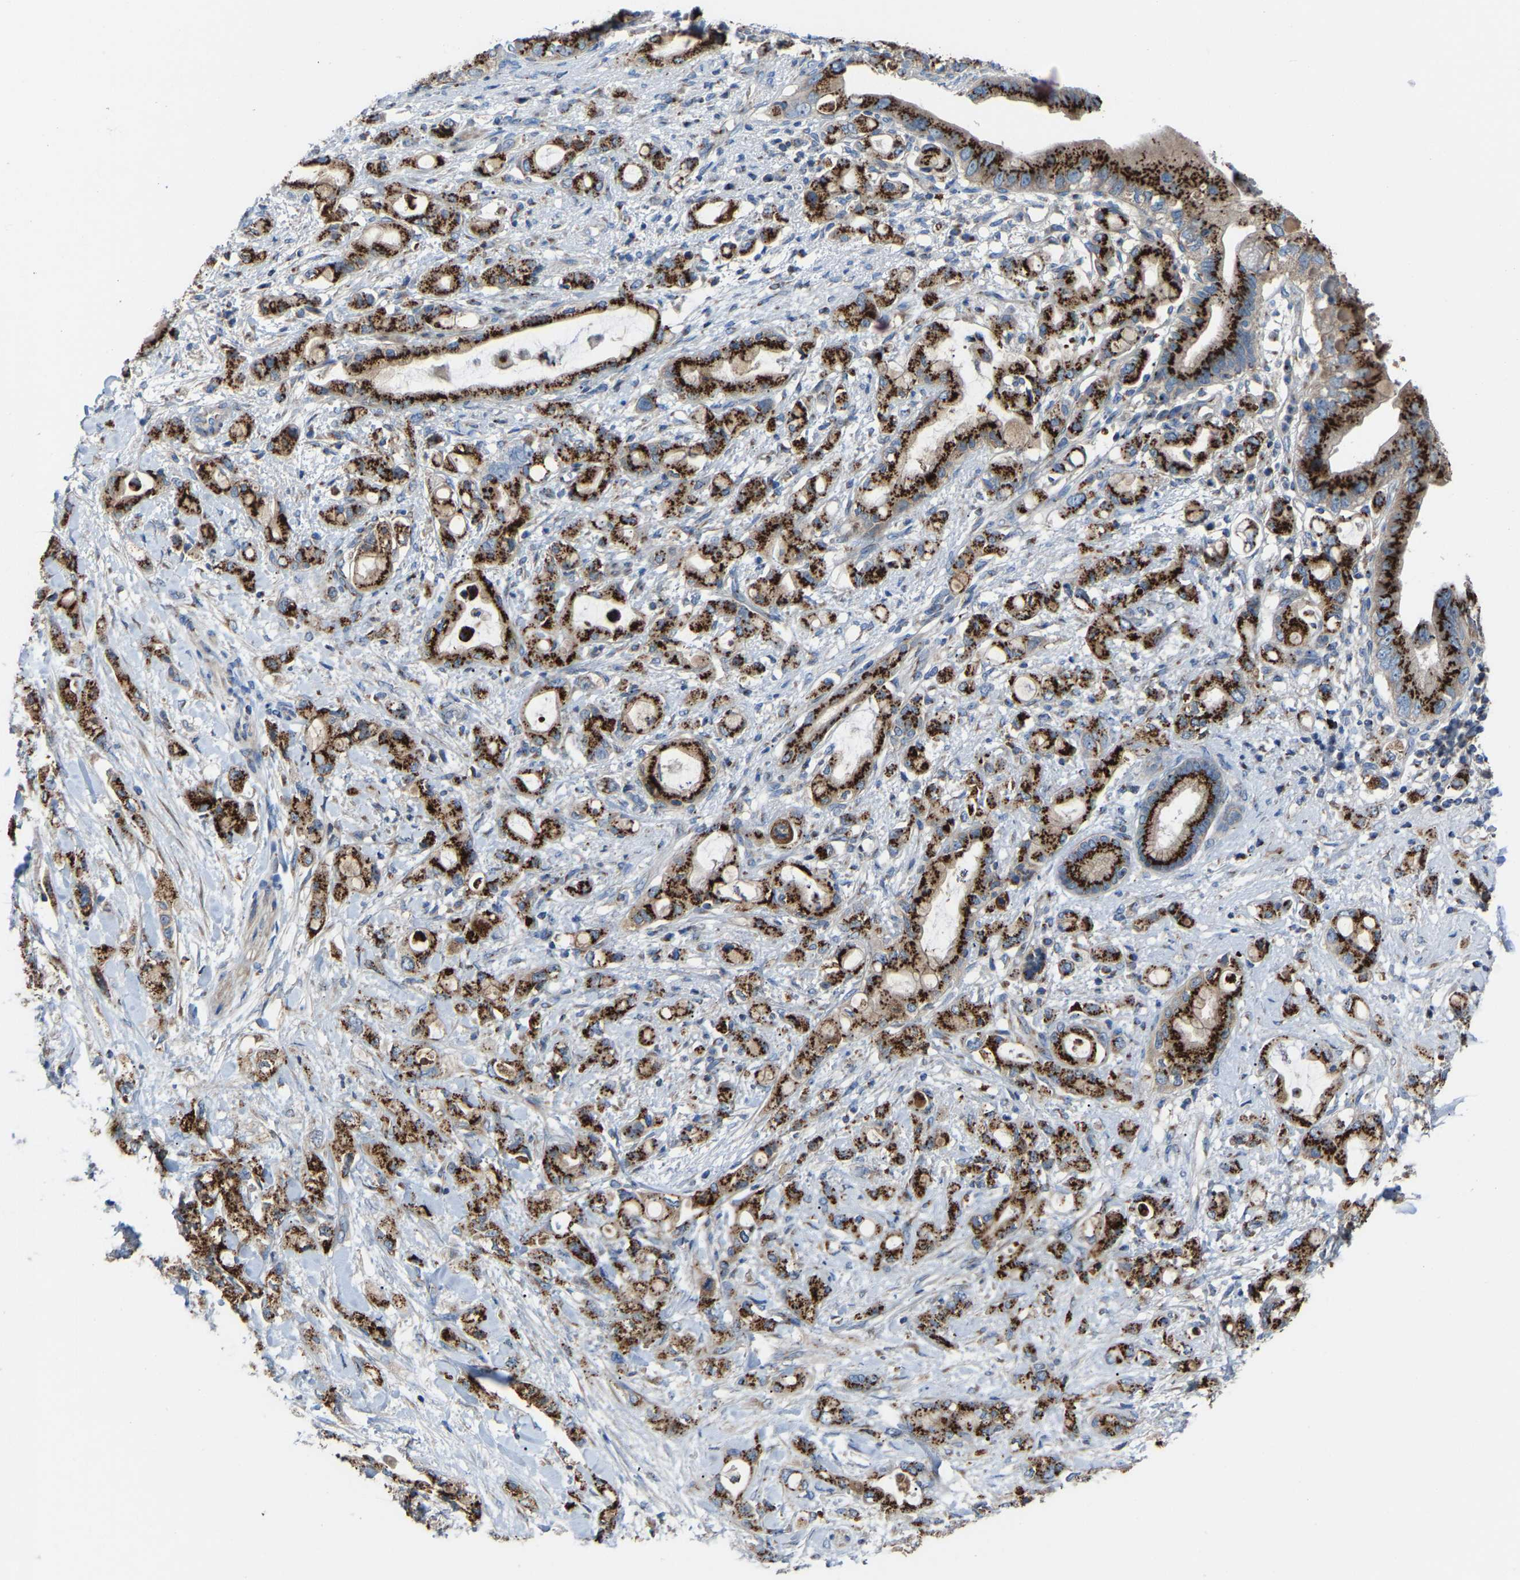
{"staining": {"intensity": "strong", "quantity": ">75%", "location": "cytoplasmic/membranous"}, "tissue": "pancreatic cancer", "cell_type": "Tumor cells", "image_type": "cancer", "snomed": [{"axis": "morphology", "description": "Adenocarcinoma, NOS"}, {"axis": "topography", "description": "Pancreas"}], "caption": "DAB immunohistochemical staining of adenocarcinoma (pancreatic) displays strong cytoplasmic/membranous protein staining in about >75% of tumor cells. (Stains: DAB (3,3'-diaminobenzidine) in brown, nuclei in blue, Microscopy: brightfield microscopy at high magnification).", "gene": "CANT1", "patient": {"sex": "female", "age": 56}}